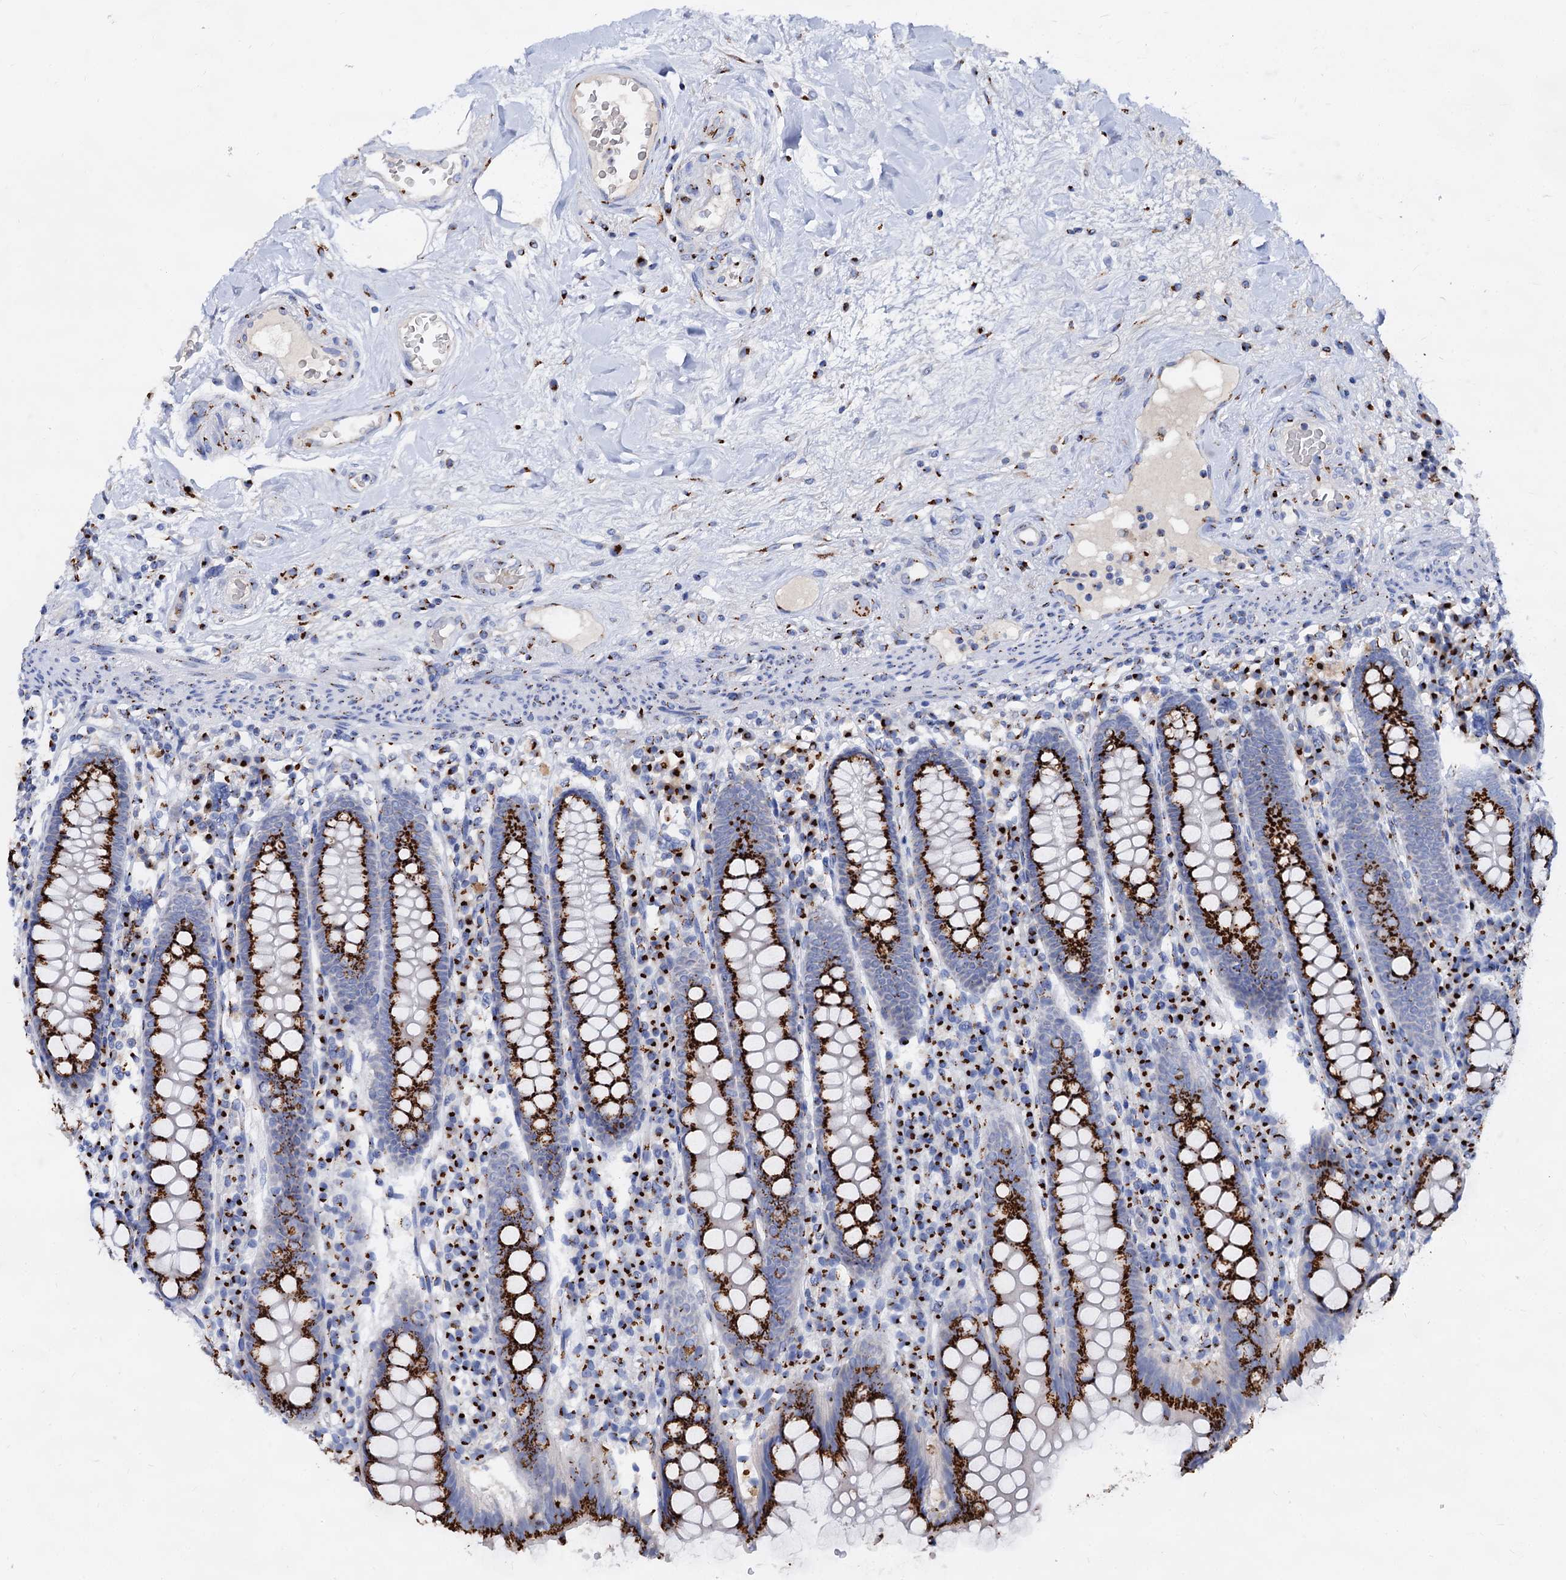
{"staining": {"intensity": "strong", "quantity": "25%-75%", "location": "cytoplasmic/membranous"}, "tissue": "colon", "cell_type": "Endothelial cells", "image_type": "normal", "snomed": [{"axis": "morphology", "description": "Normal tissue, NOS"}, {"axis": "topography", "description": "Colon"}], "caption": "The image reveals a brown stain indicating the presence of a protein in the cytoplasmic/membranous of endothelial cells in colon.", "gene": "TM9SF3", "patient": {"sex": "female", "age": 79}}